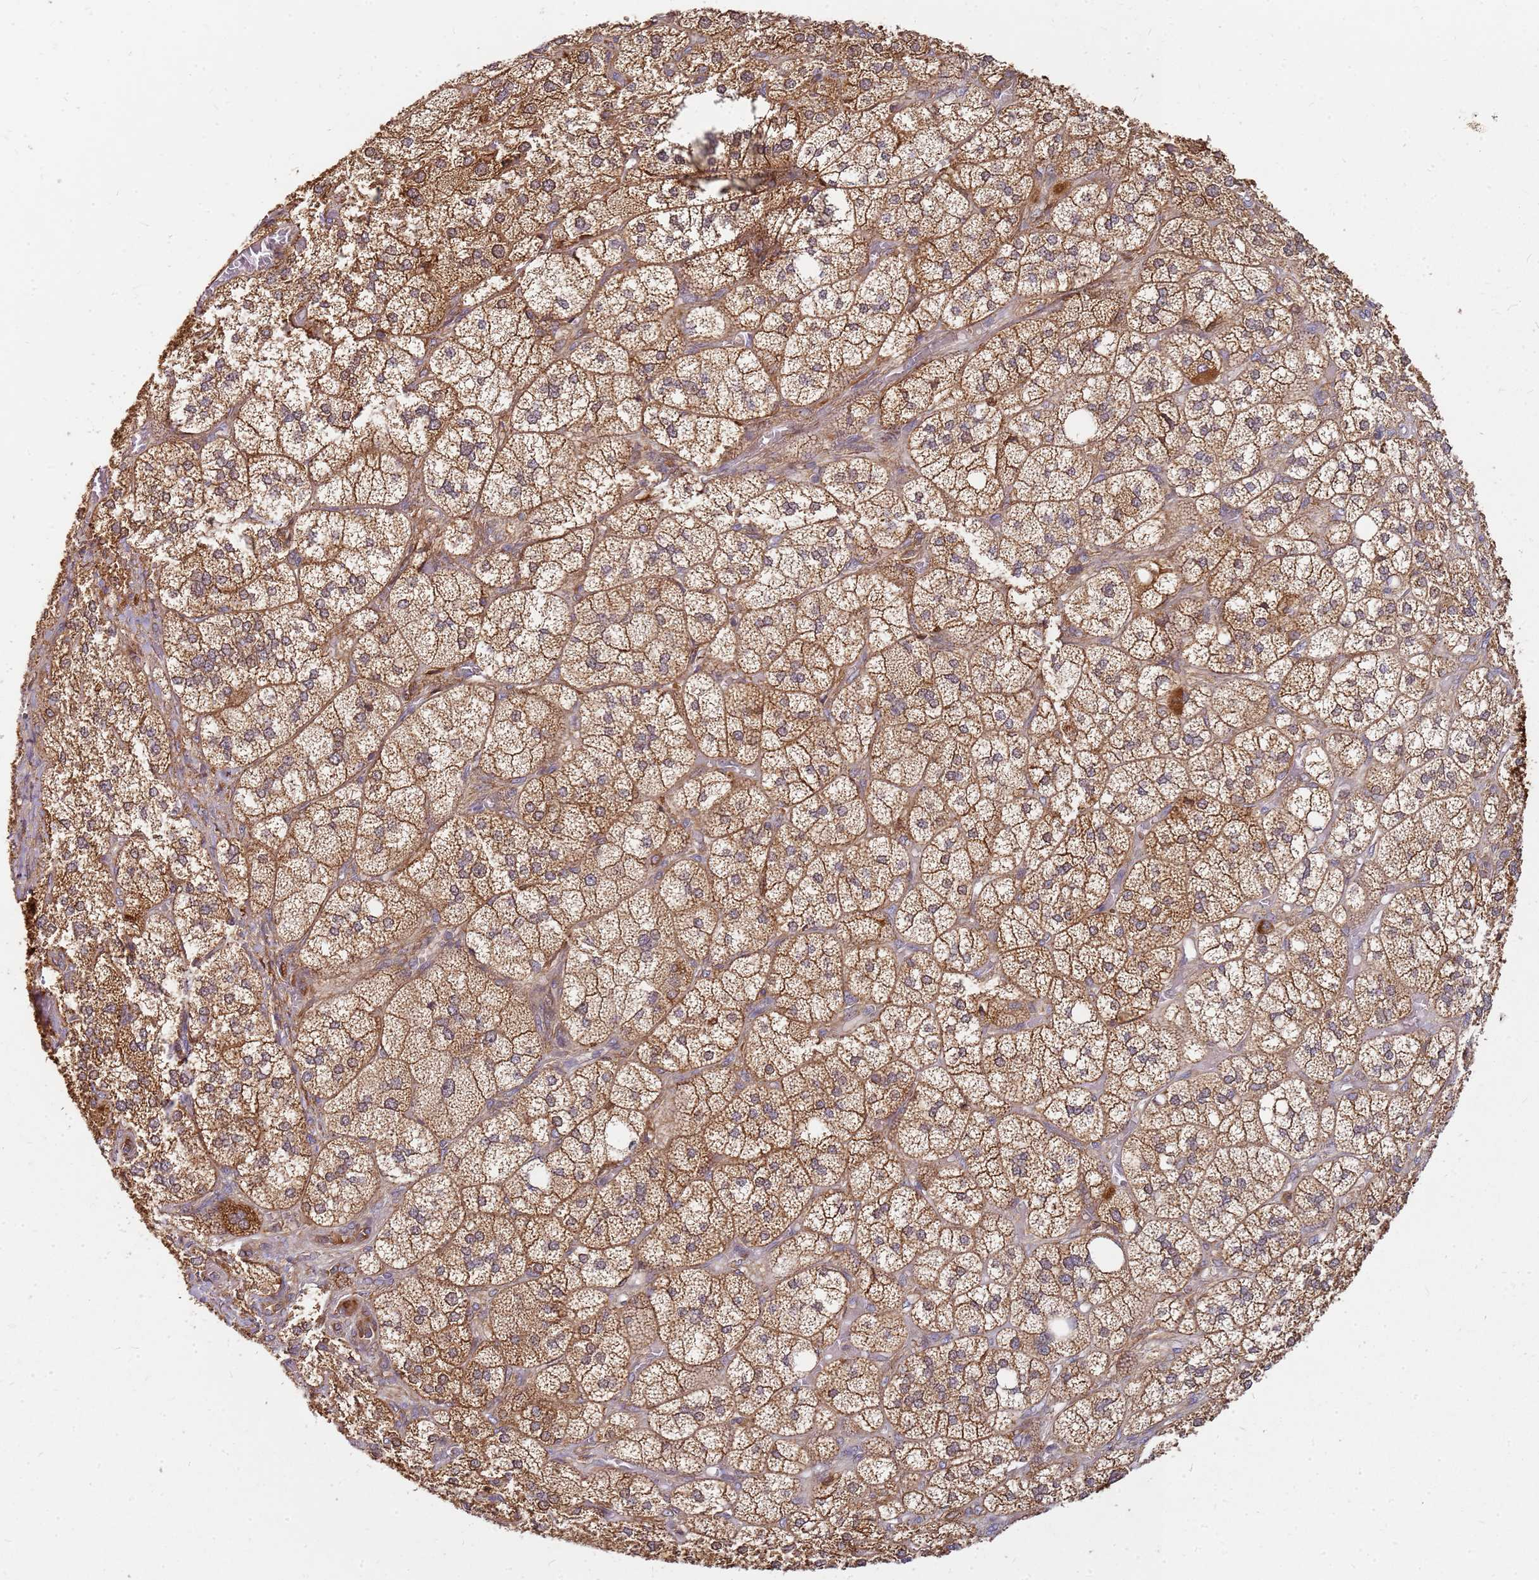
{"staining": {"intensity": "moderate", "quantity": ">75%", "location": "cytoplasmic/membranous,nuclear"}, "tissue": "adrenal gland", "cell_type": "Glandular cells", "image_type": "normal", "snomed": [{"axis": "morphology", "description": "Normal tissue, NOS"}, {"axis": "topography", "description": "Adrenal gland"}], "caption": "Unremarkable adrenal gland was stained to show a protein in brown. There is medium levels of moderate cytoplasmic/membranous,nuclear staining in approximately >75% of glandular cells. (Stains: DAB in brown, nuclei in blue, Microscopy: brightfield microscopy at high magnification).", "gene": "CCDC159", "patient": {"sex": "male", "age": 61}}